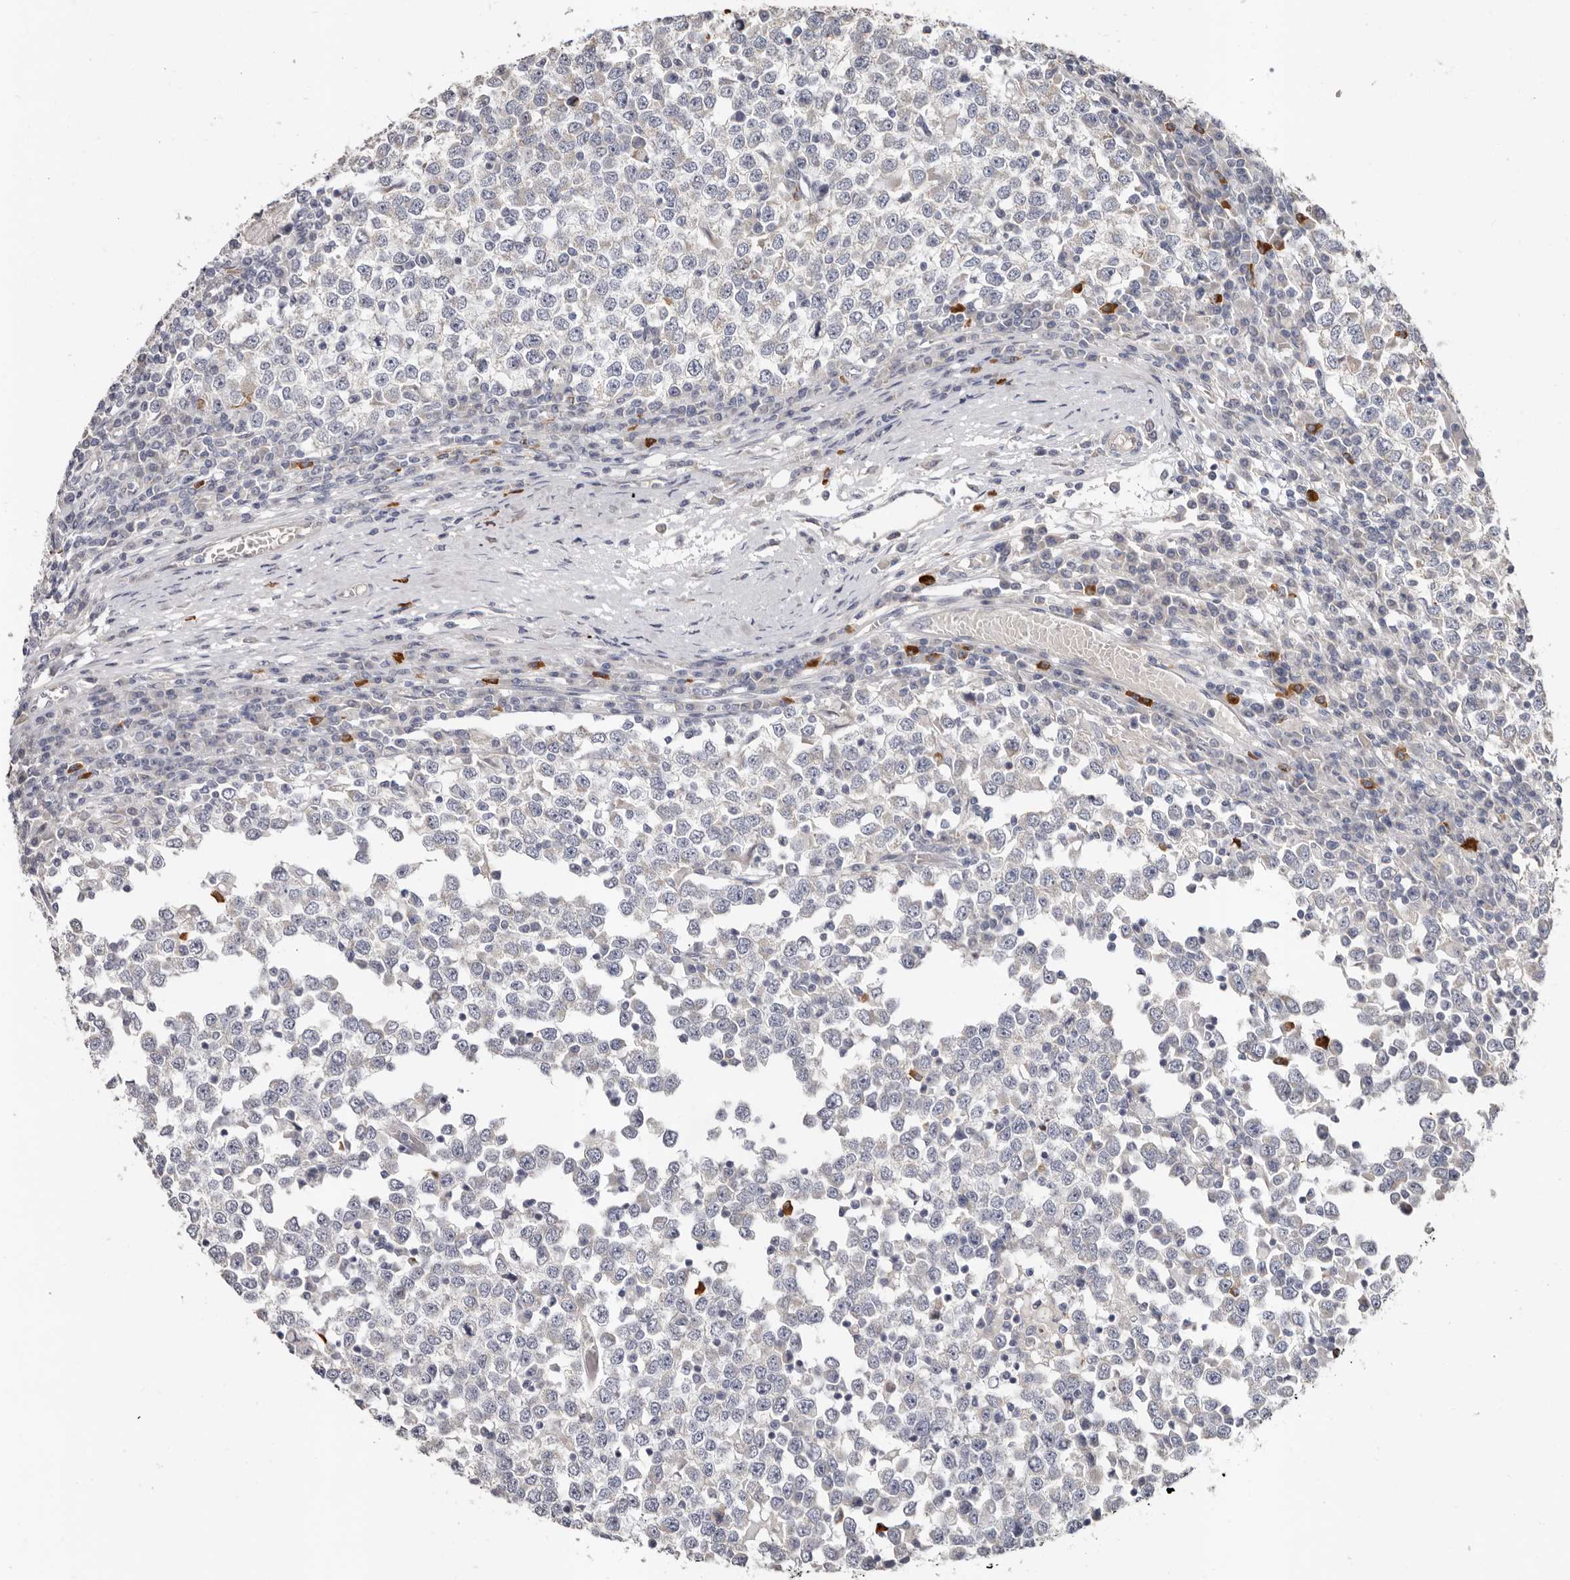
{"staining": {"intensity": "negative", "quantity": "none", "location": "none"}, "tissue": "testis cancer", "cell_type": "Tumor cells", "image_type": "cancer", "snomed": [{"axis": "morphology", "description": "Seminoma, NOS"}, {"axis": "topography", "description": "Testis"}], "caption": "Immunohistochemistry (IHC) of seminoma (testis) reveals no expression in tumor cells.", "gene": "SPTA1", "patient": {"sex": "male", "age": 65}}